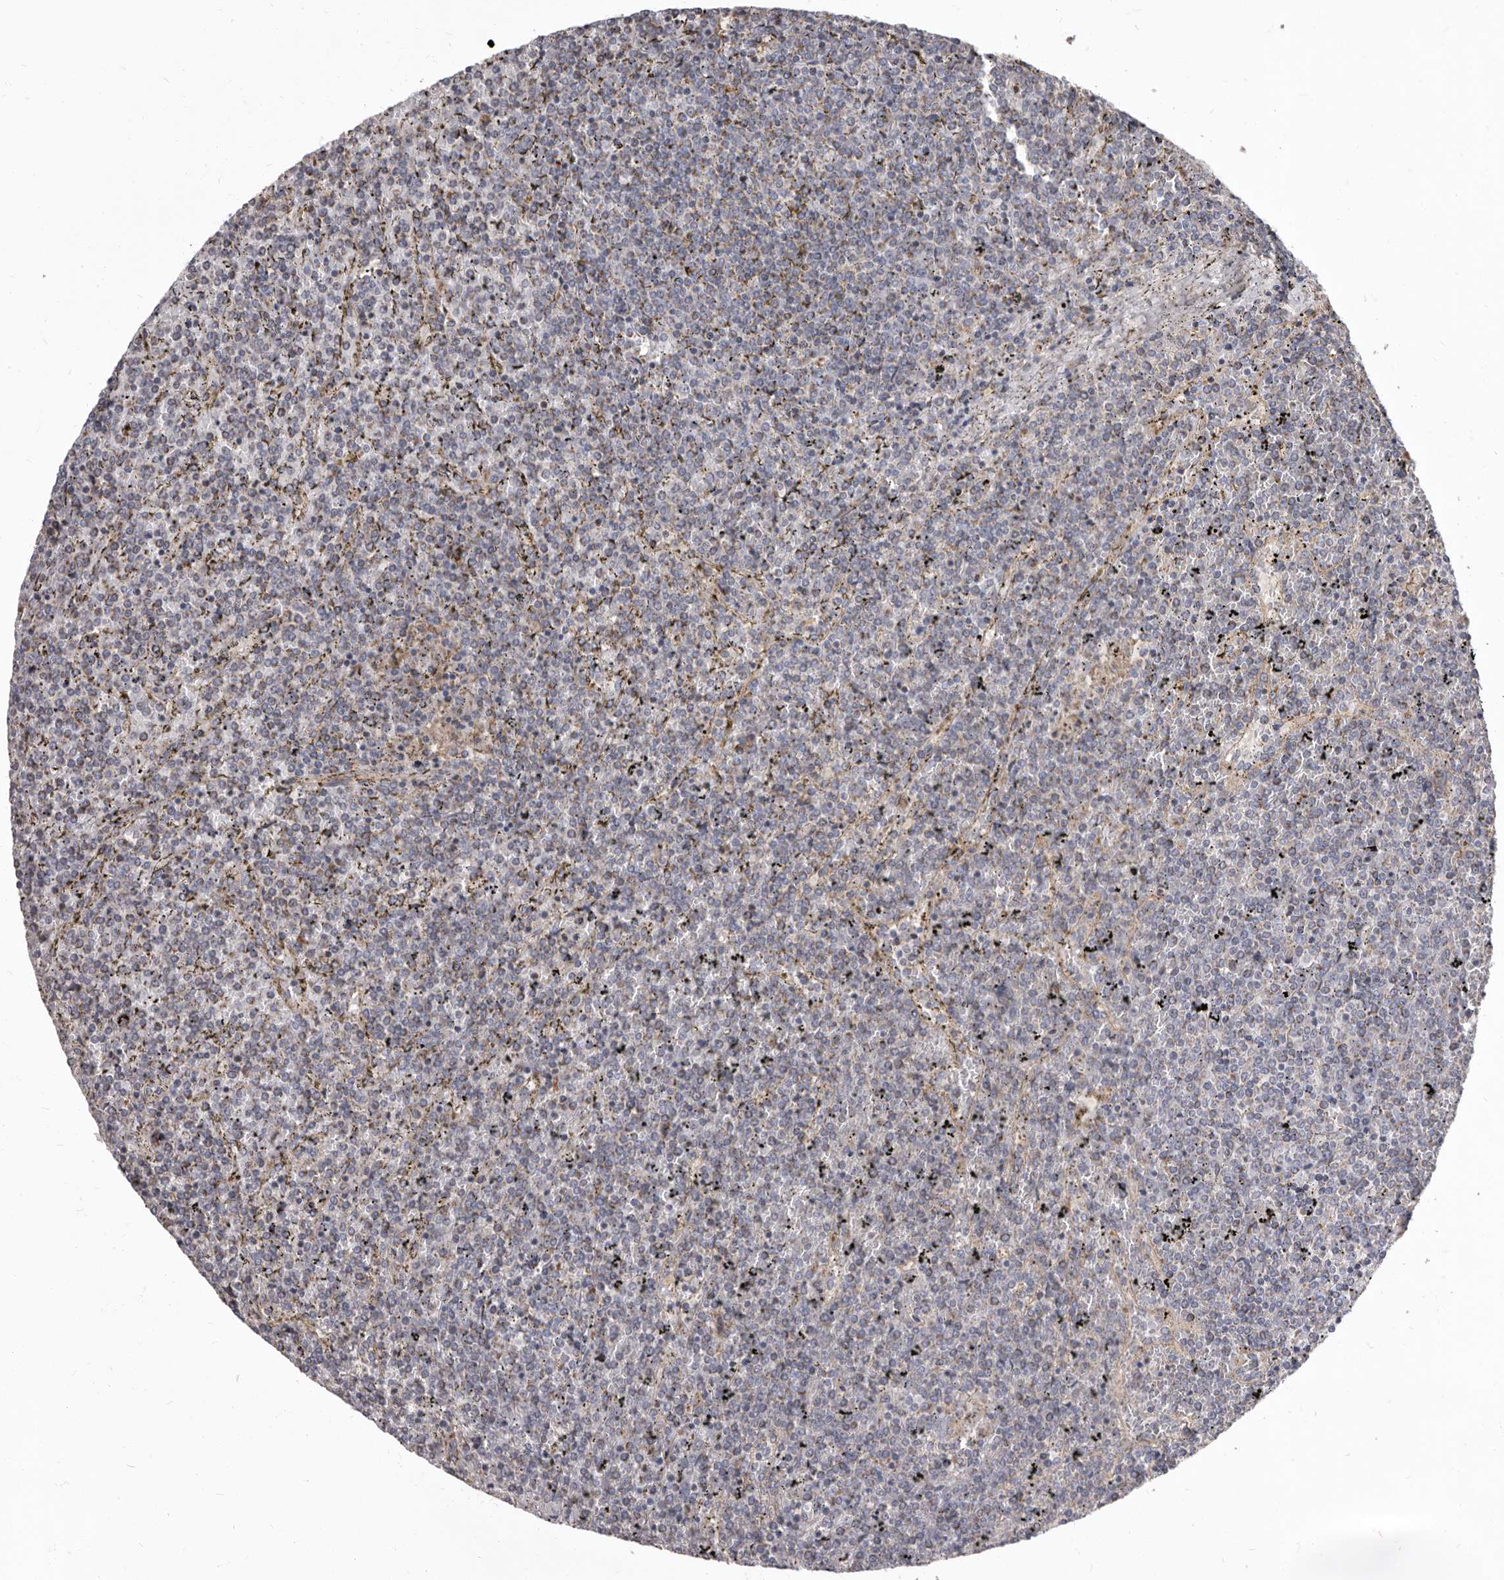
{"staining": {"intensity": "weak", "quantity": "<25%", "location": "cytoplasmic/membranous"}, "tissue": "lymphoma", "cell_type": "Tumor cells", "image_type": "cancer", "snomed": [{"axis": "morphology", "description": "Malignant lymphoma, non-Hodgkin's type, Low grade"}, {"axis": "topography", "description": "Spleen"}], "caption": "Micrograph shows no significant protein staining in tumor cells of lymphoma.", "gene": "FMO2", "patient": {"sex": "female", "age": 19}}